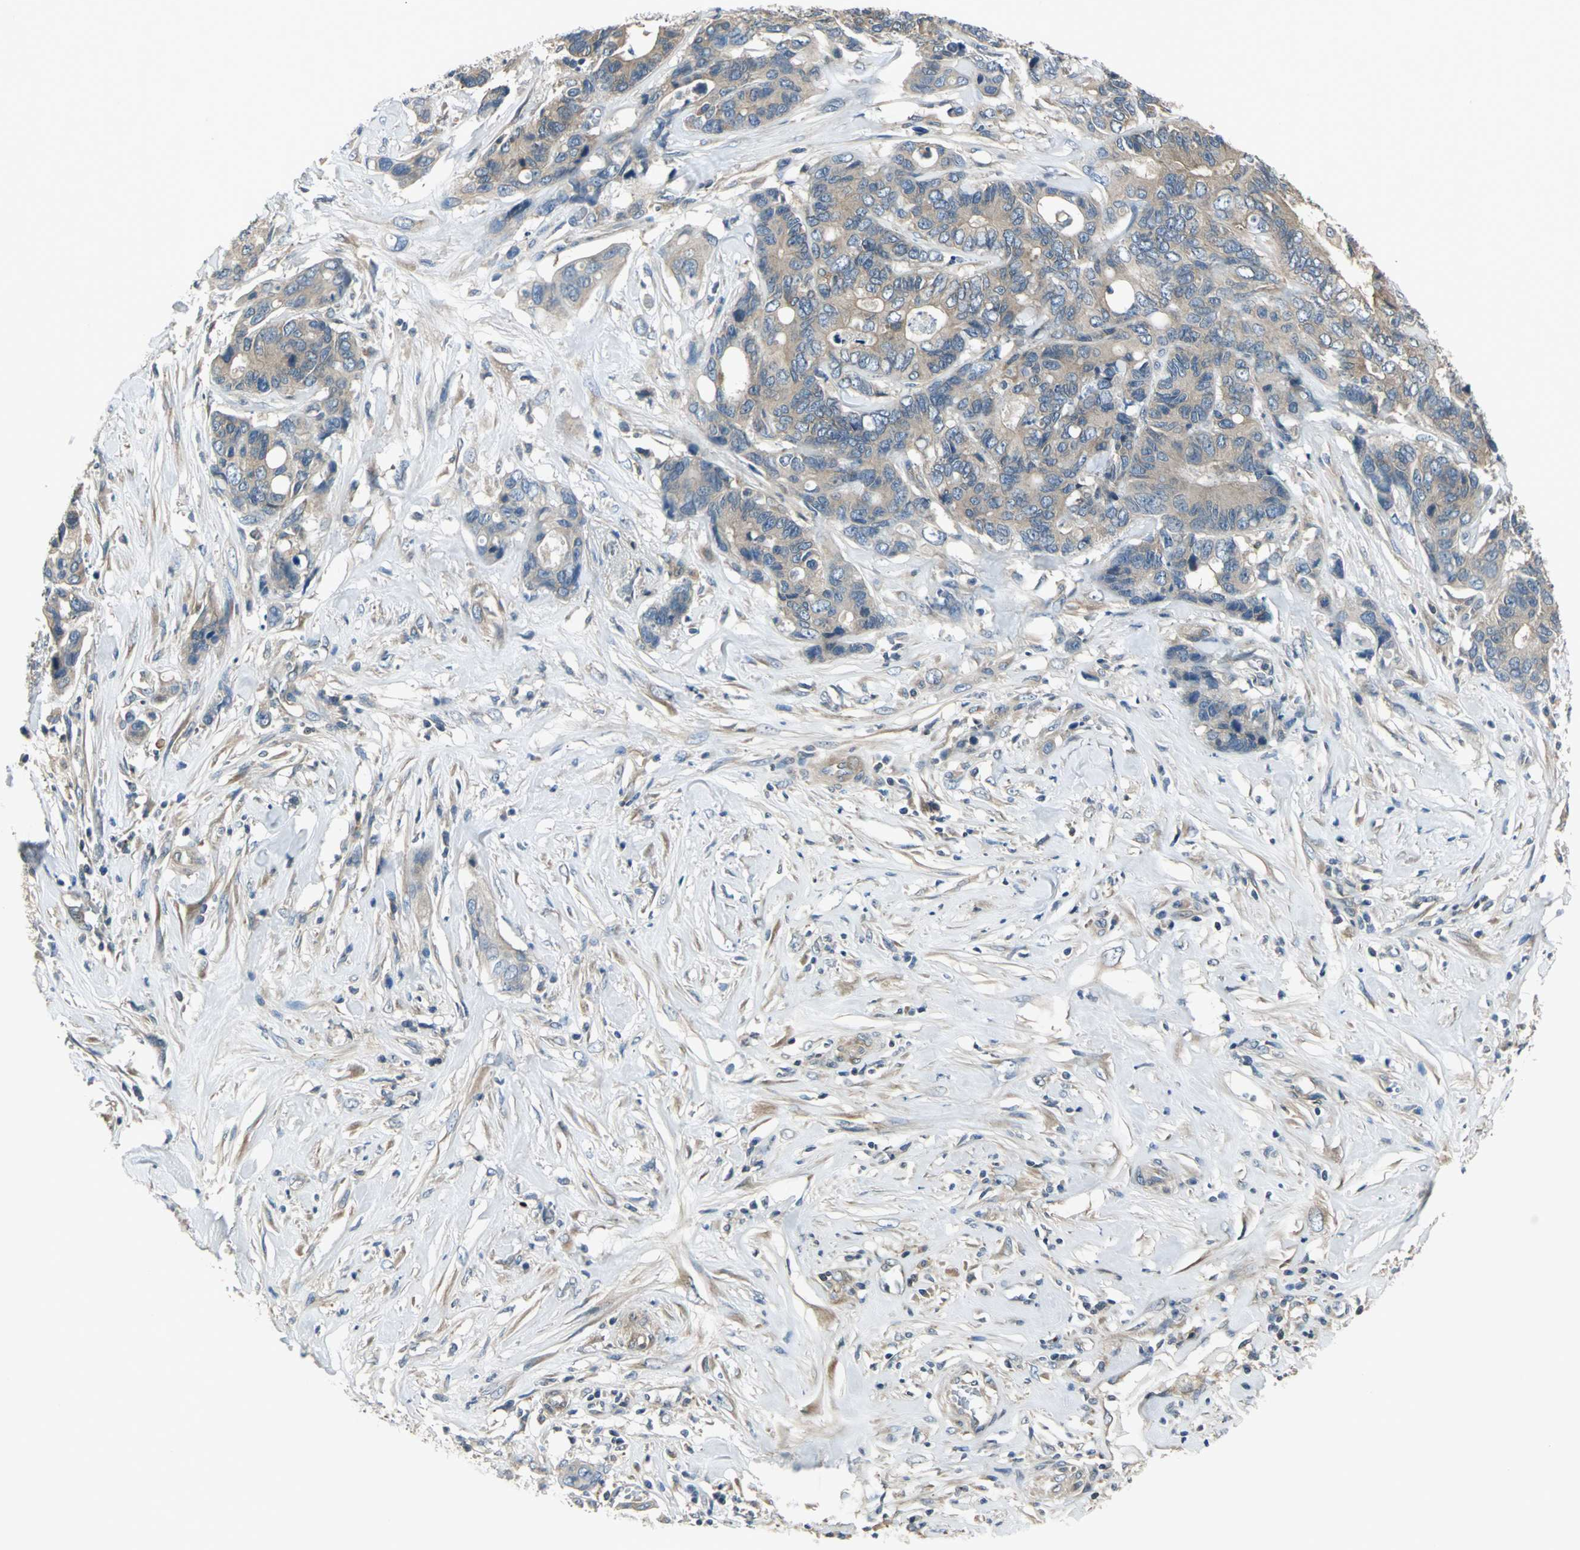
{"staining": {"intensity": "moderate", "quantity": ">75%", "location": "cytoplasmic/membranous"}, "tissue": "colorectal cancer", "cell_type": "Tumor cells", "image_type": "cancer", "snomed": [{"axis": "morphology", "description": "Adenocarcinoma, NOS"}, {"axis": "topography", "description": "Rectum"}], "caption": "Adenocarcinoma (colorectal) tissue displays moderate cytoplasmic/membranous positivity in about >75% of tumor cells, visualized by immunohistochemistry.", "gene": "PRKAA1", "patient": {"sex": "male", "age": 55}}